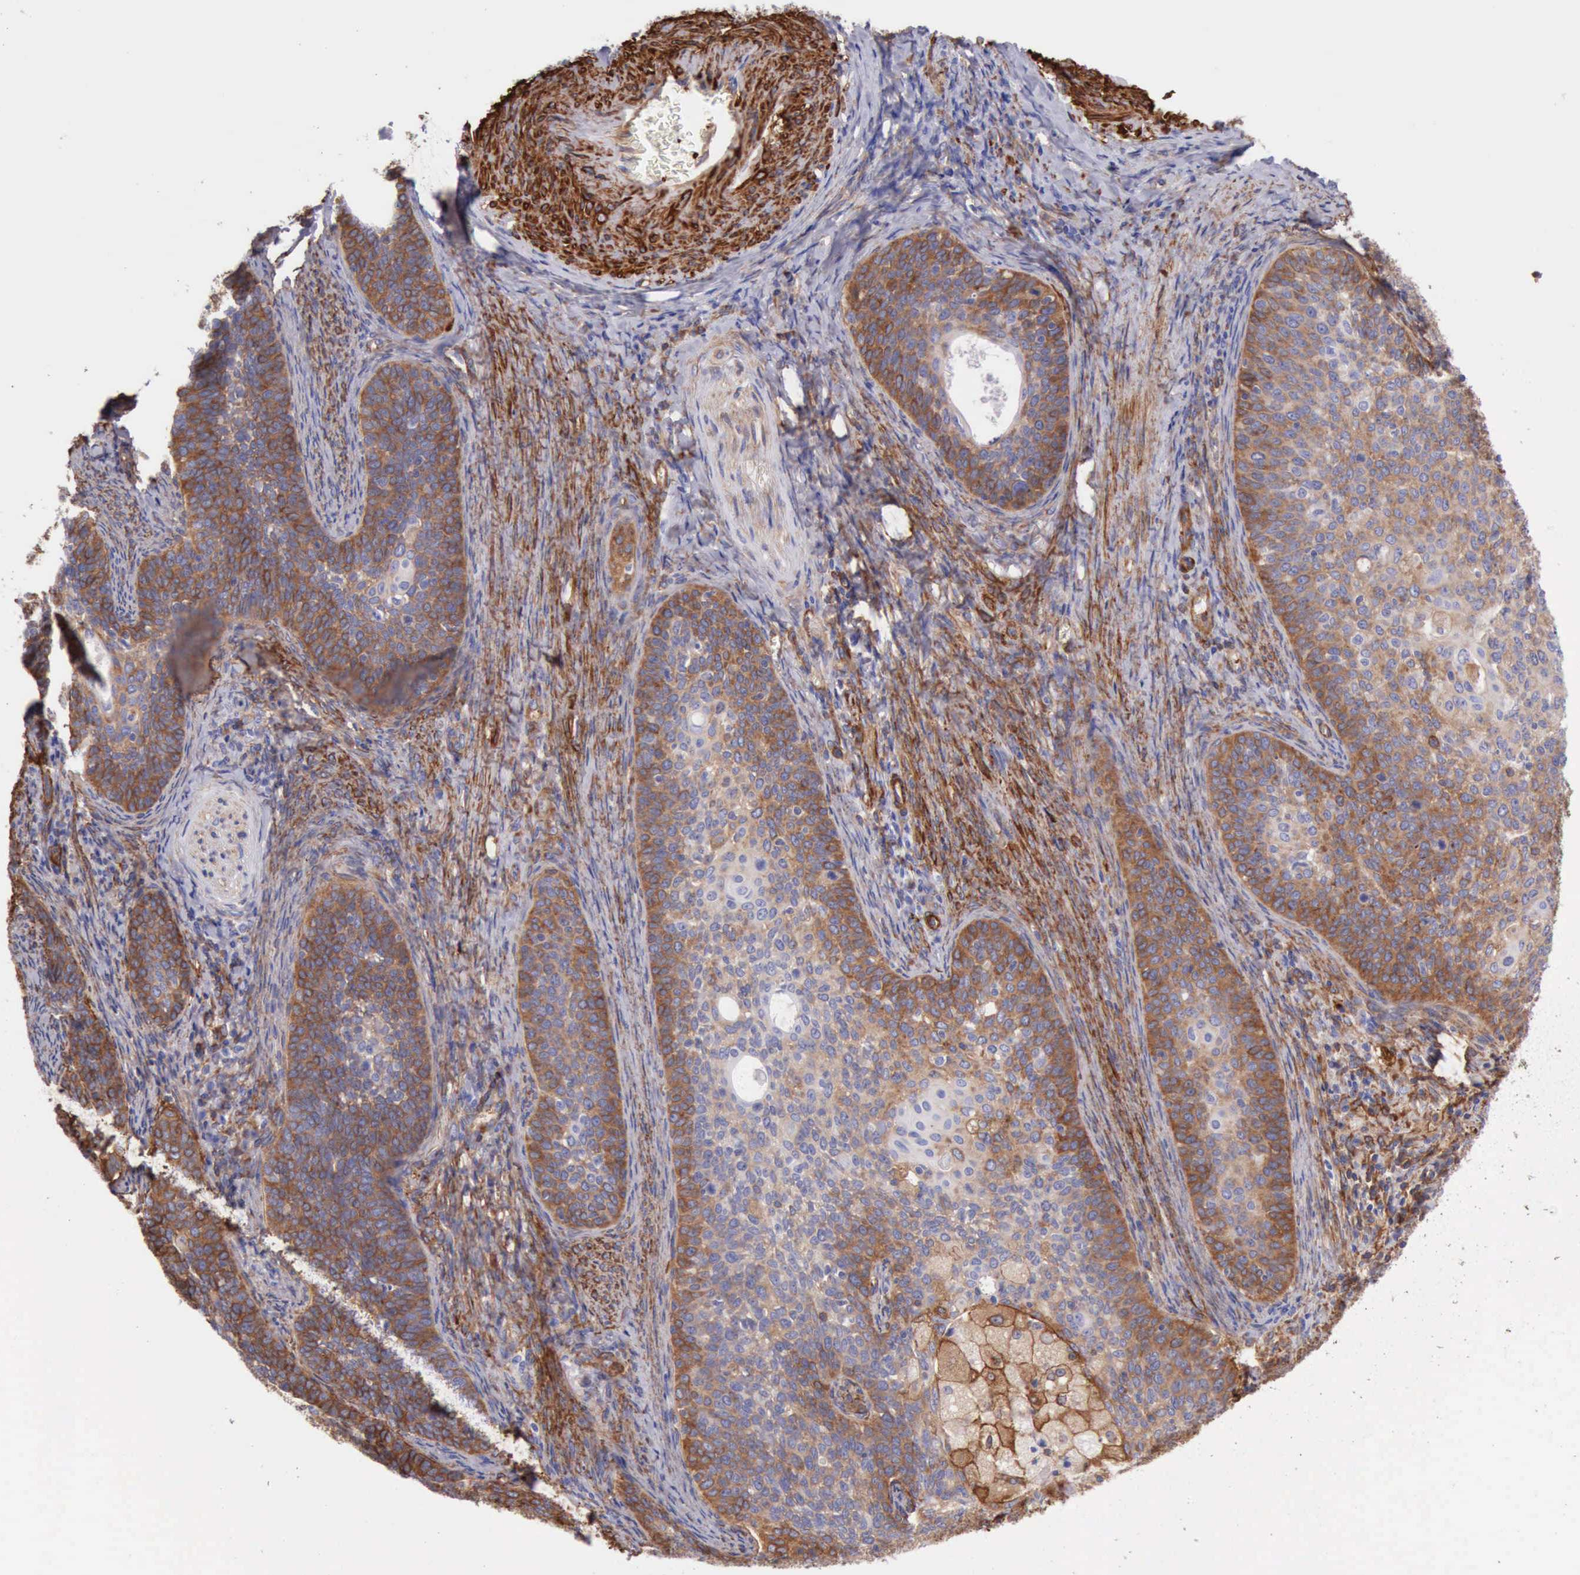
{"staining": {"intensity": "moderate", "quantity": "25%-75%", "location": "cytoplasmic/membranous"}, "tissue": "cervical cancer", "cell_type": "Tumor cells", "image_type": "cancer", "snomed": [{"axis": "morphology", "description": "Squamous cell carcinoma, NOS"}, {"axis": "topography", "description": "Cervix"}], "caption": "Protein expression analysis of cervical cancer displays moderate cytoplasmic/membranous positivity in about 25%-75% of tumor cells.", "gene": "FLNA", "patient": {"sex": "female", "age": 33}}